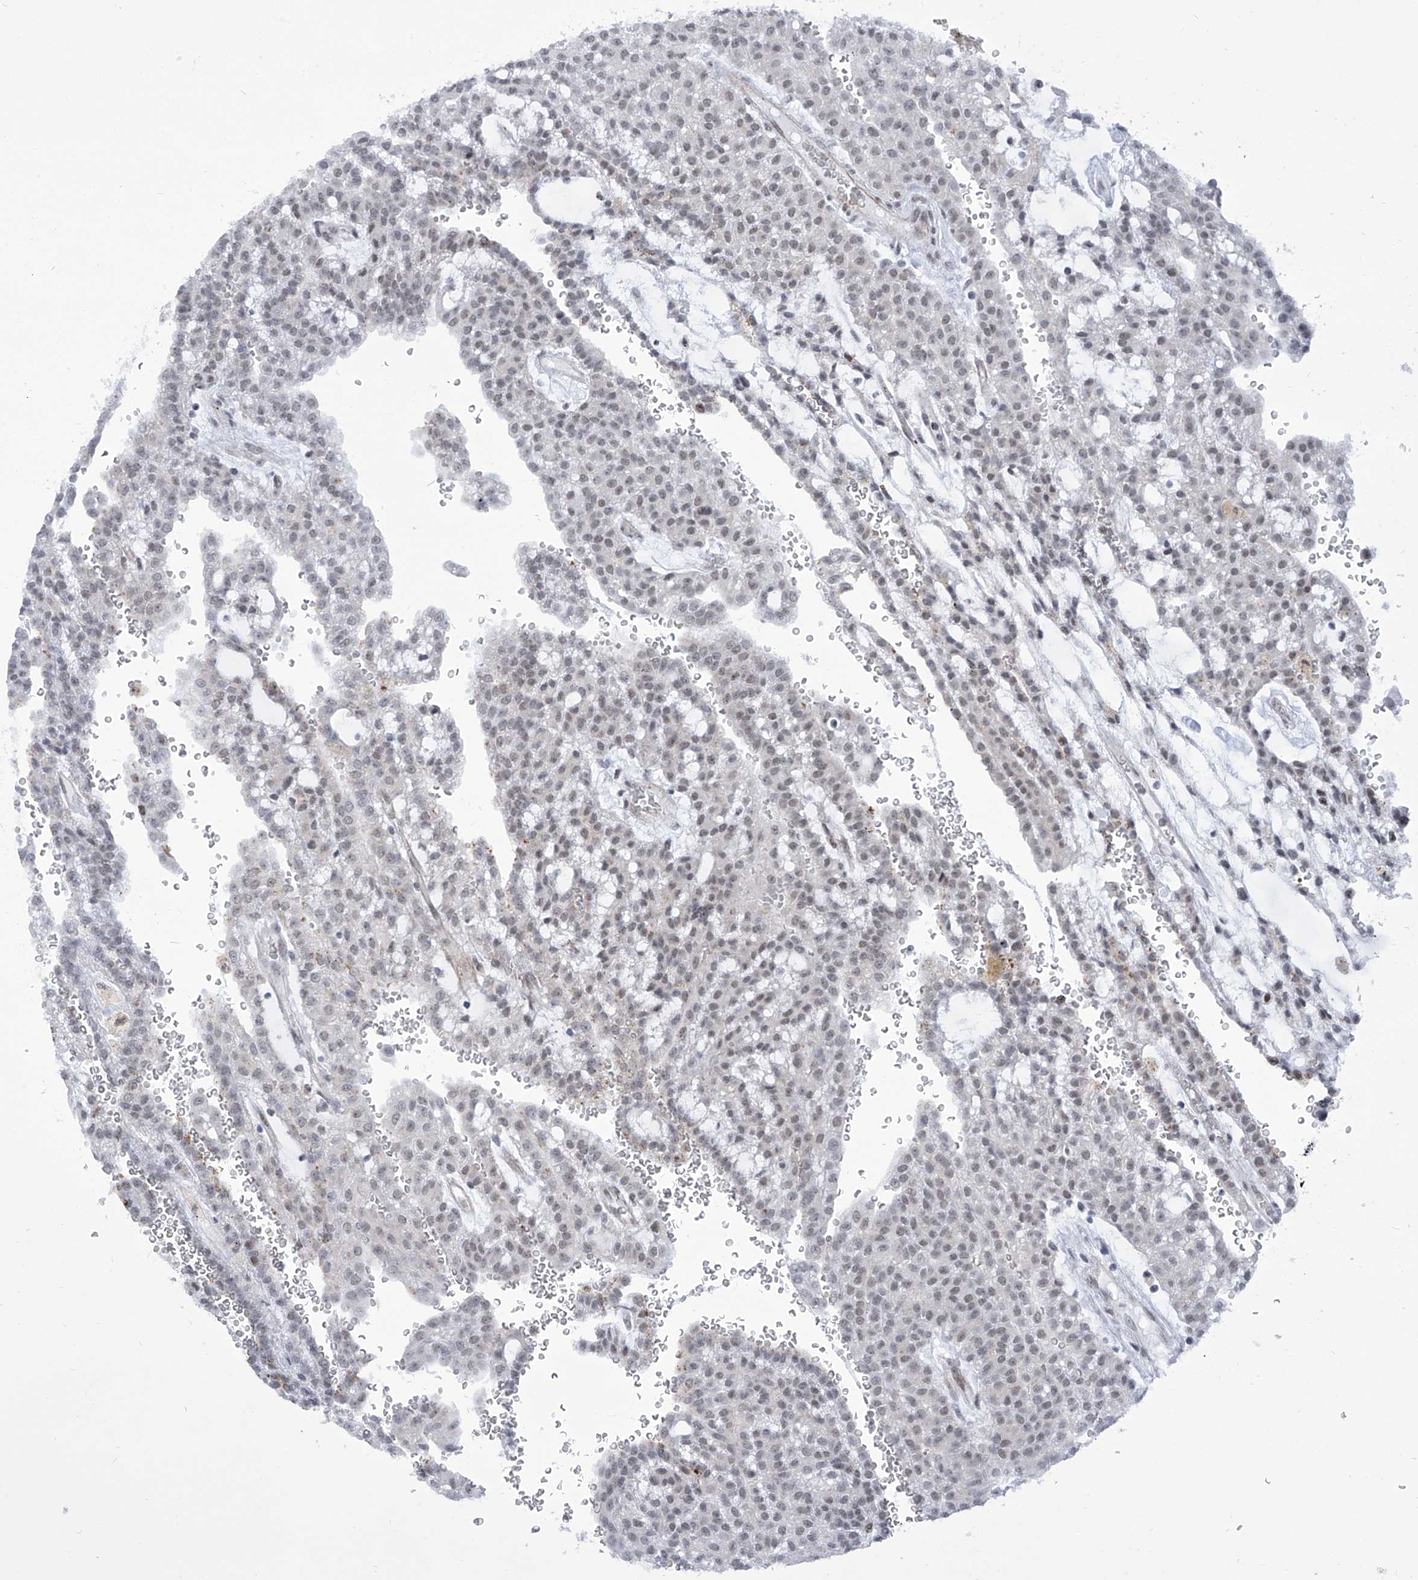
{"staining": {"intensity": "weak", "quantity": "25%-75%", "location": "nuclear"}, "tissue": "renal cancer", "cell_type": "Tumor cells", "image_type": "cancer", "snomed": [{"axis": "morphology", "description": "Adenocarcinoma, NOS"}, {"axis": "topography", "description": "Kidney"}], "caption": "Renal adenocarcinoma stained with DAB (3,3'-diaminobenzidine) IHC reveals low levels of weak nuclear expression in approximately 25%-75% of tumor cells.", "gene": "CEP290", "patient": {"sex": "male", "age": 63}}